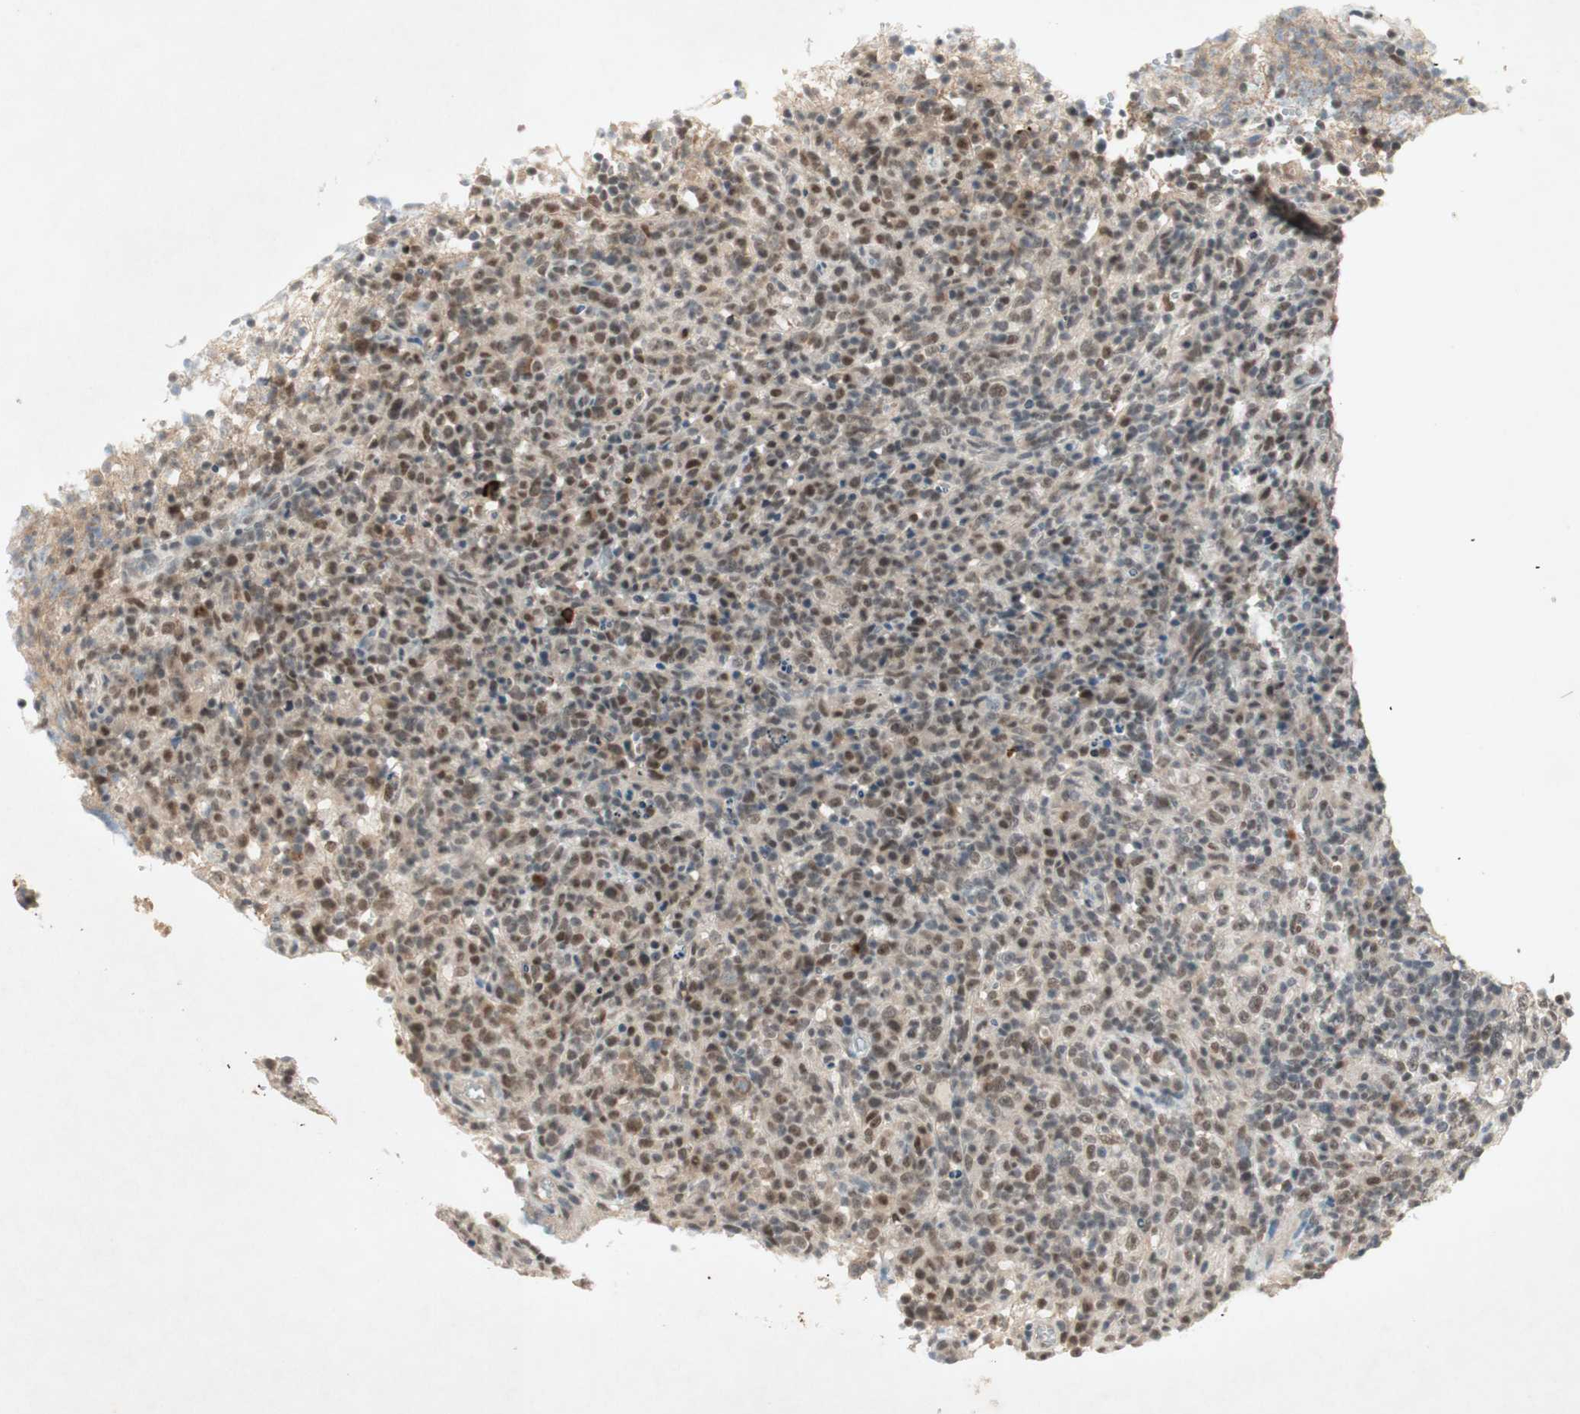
{"staining": {"intensity": "moderate", "quantity": ">75%", "location": "nuclear"}, "tissue": "lymphoma", "cell_type": "Tumor cells", "image_type": "cancer", "snomed": [{"axis": "morphology", "description": "Malignant lymphoma, non-Hodgkin's type, High grade"}, {"axis": "topography", "description": "Lymph node"}], "caption": "This image displays high-grade malignant lymphoma, non-Hodgkin's type stained with IHC to label a protein in brown. The nuclear of tumor cells show moderate positivity for the protein. Nuclei are counter-stained blue.", "gene": "RNGTT", "patient": {"sex": "female", "age": 76}}